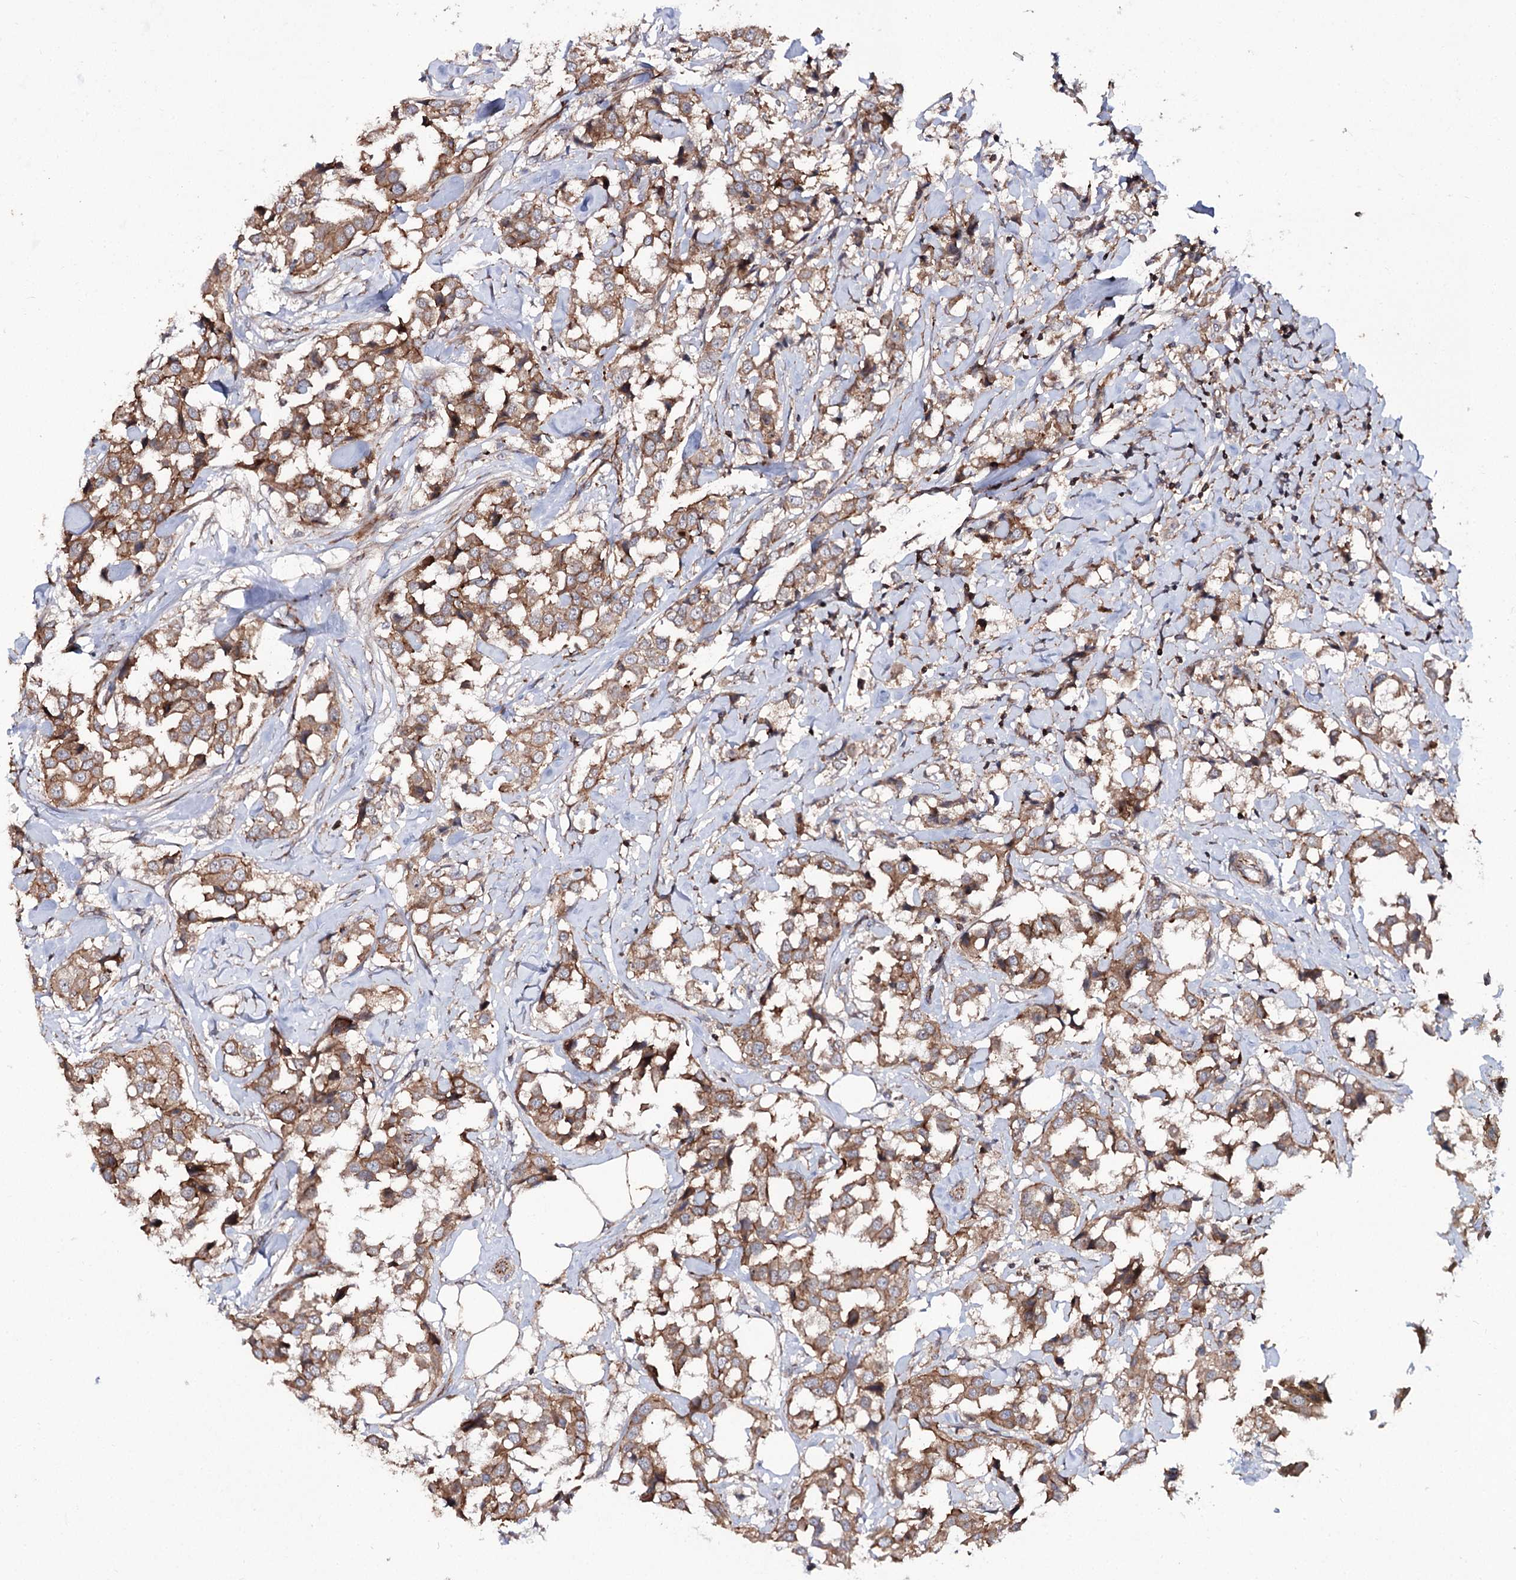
{"staining": {"intensity": "moderate", "quantity": ">75%", "location": "cytoplasmic/membranous"}, "tissue": "breast cancer", "cell_type": "Tumor cells", "image_type": "cancer", "snomed": [{"axis": "morphology", "description": "Duct carcinoma"}, {"axis": "topography", "description": "Breast"}], "caption": "Breast cancer (invasive ductal carcinoma) stained with a brown dye displays moderate cytoplasmic/membranous positive expression in approximately >75% of tumor cells.", "gene": "DHX29", "patient": {"sex": "female", "age": 80}}